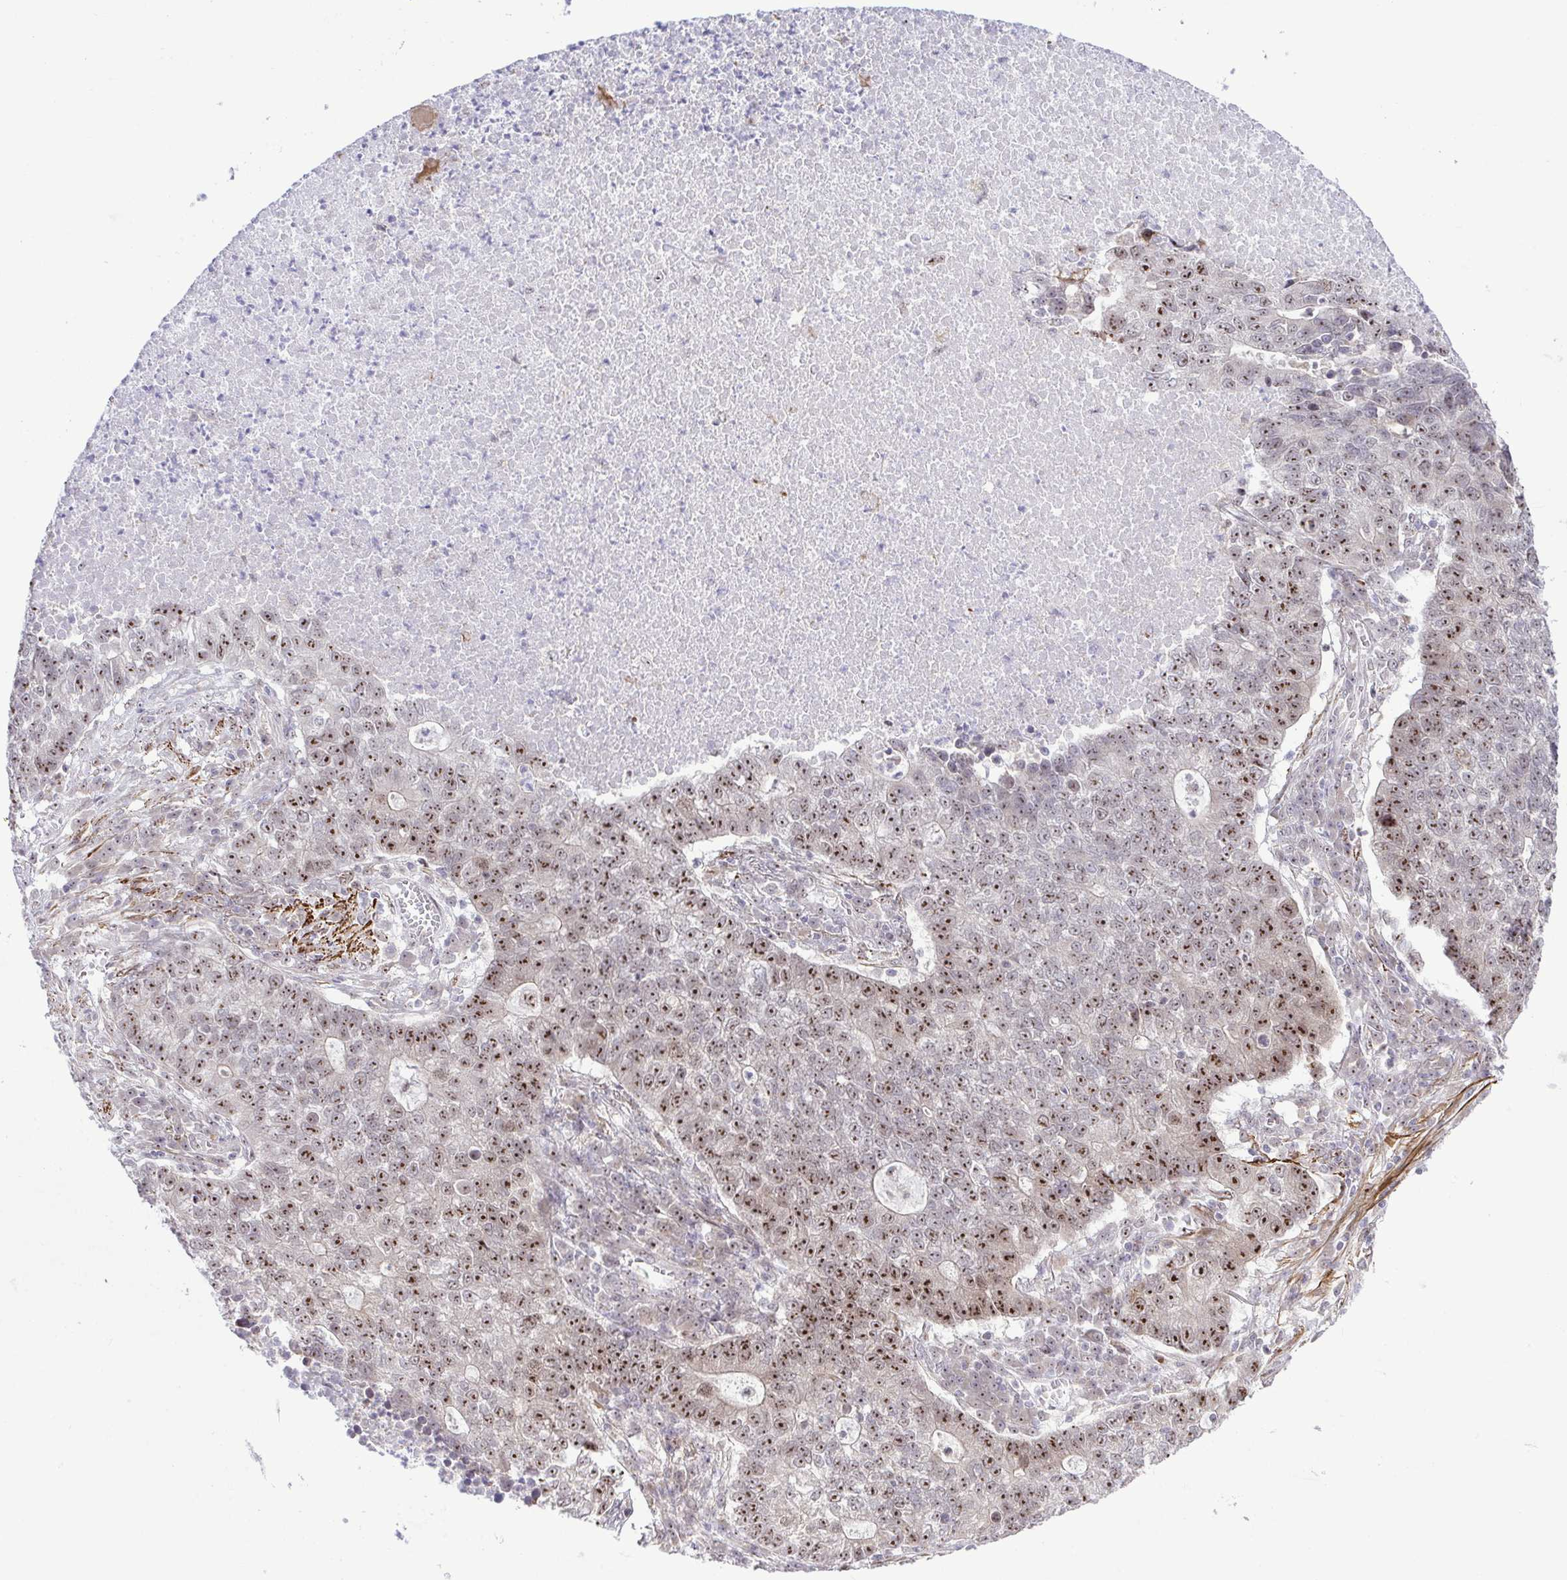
{"staining": {"intensity": "moderate", "quantity": ">75%", "location": "nuclear"}, "tissue": "lung cancer", "cell_type": "Tumor cells", "image_type": "cancer", "snomed": [{"axis": "morphology", "description": "Adenocarcinoma, NOS"}, {"axis": "topography", "description": "Lung"}], "caption": "Human adenocarcinoma (lung) stained with a brown dye demonstrates moderate nuclear positive staining in about >75% of tumor cells.", "gene": "RSL24D1", "patient": {"sex": "male", "age": 57}}